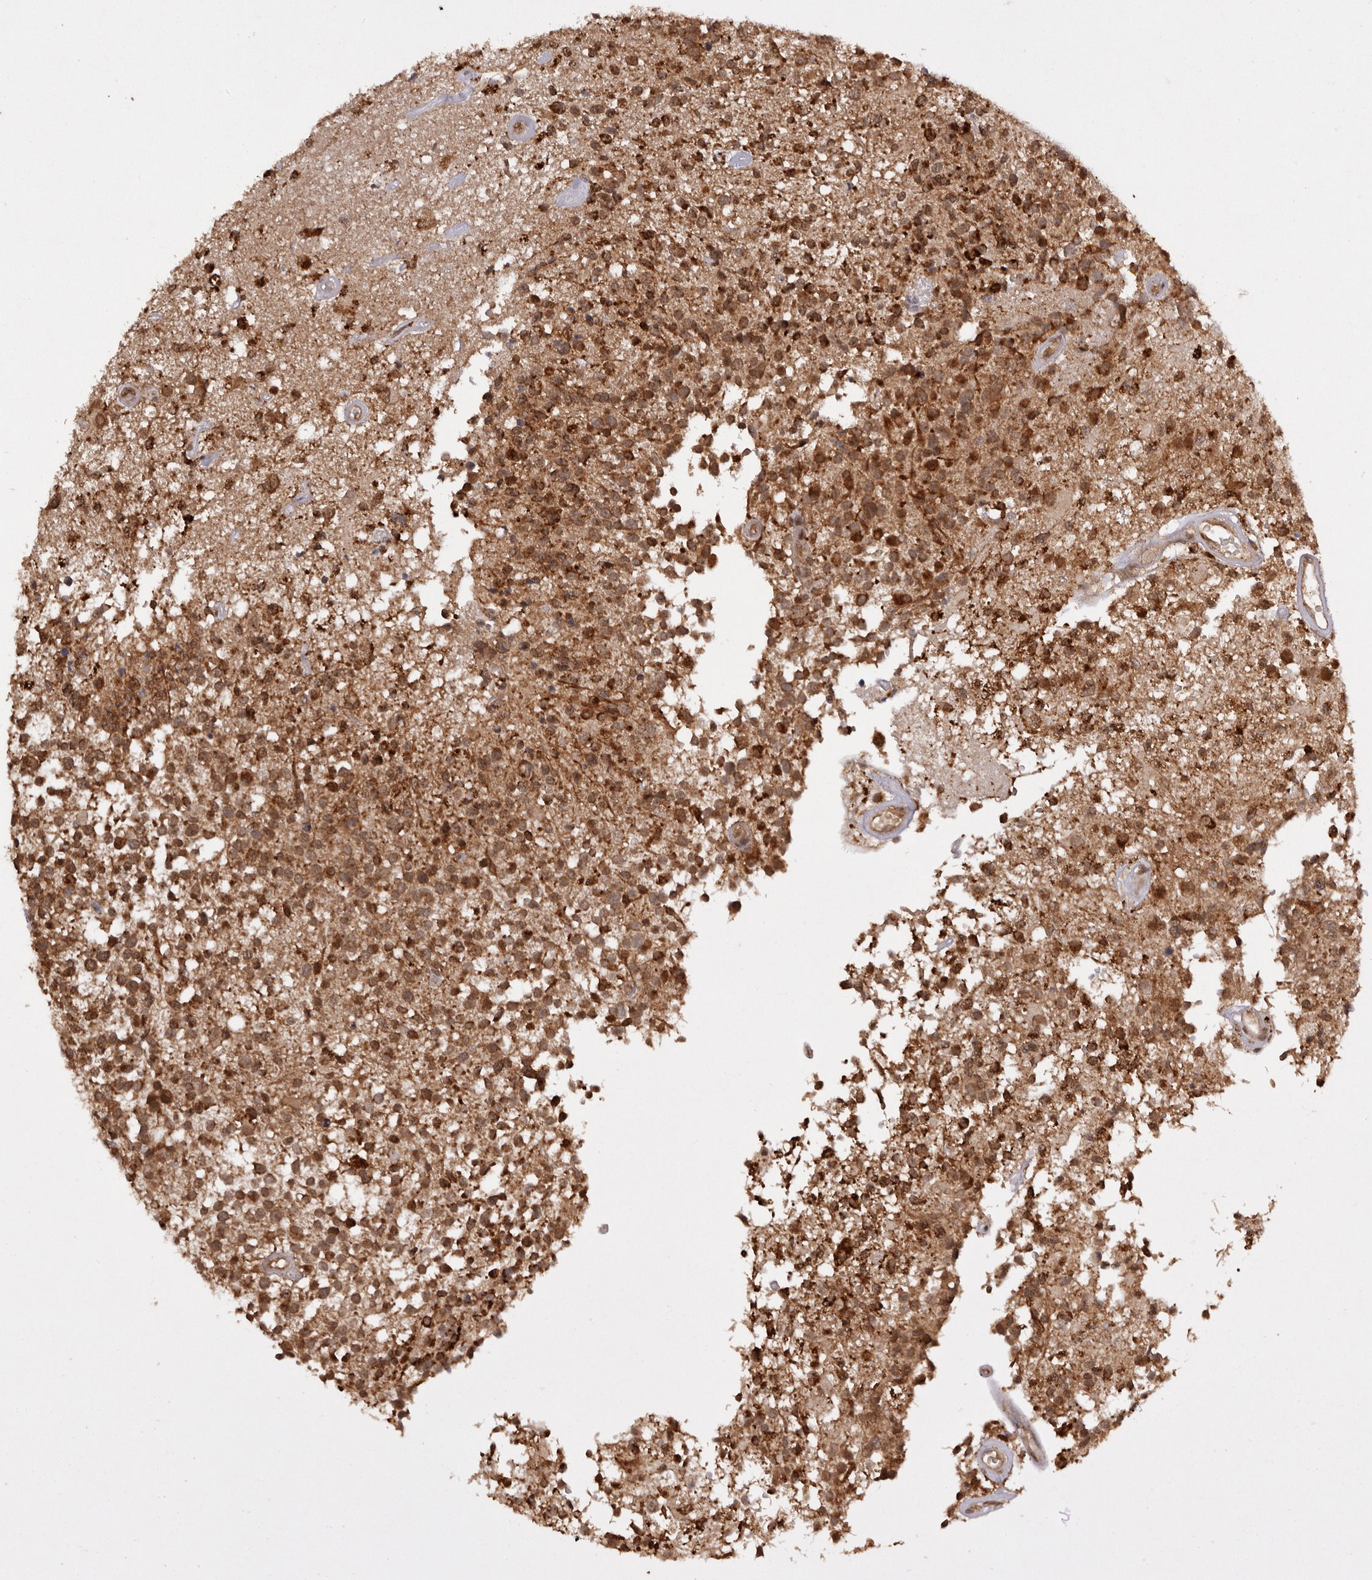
{"staining": {"intensity": "moderate", "quantity": ">75%", "location": "cytoplasmic/membranous"}, "tissue": "glioma", "cell_type": "Tumor cells", "image_type": "cancer", "snomed": [{"axis": "morphology", "description": "Glioma, malignant, High grade"}, {"axis": "morphology", "description": "Glioblastoma, NOS"}, {"axis": "topography", "description": "Brain"}], "caption": "The photomicrograph displays staining of glioblastoma, revealing moderate cytoplasmic/membranous protein staining (brown color) within tumor cells.", "gene": "TARS2", "patient": {"sex": "male", "age": 60}}